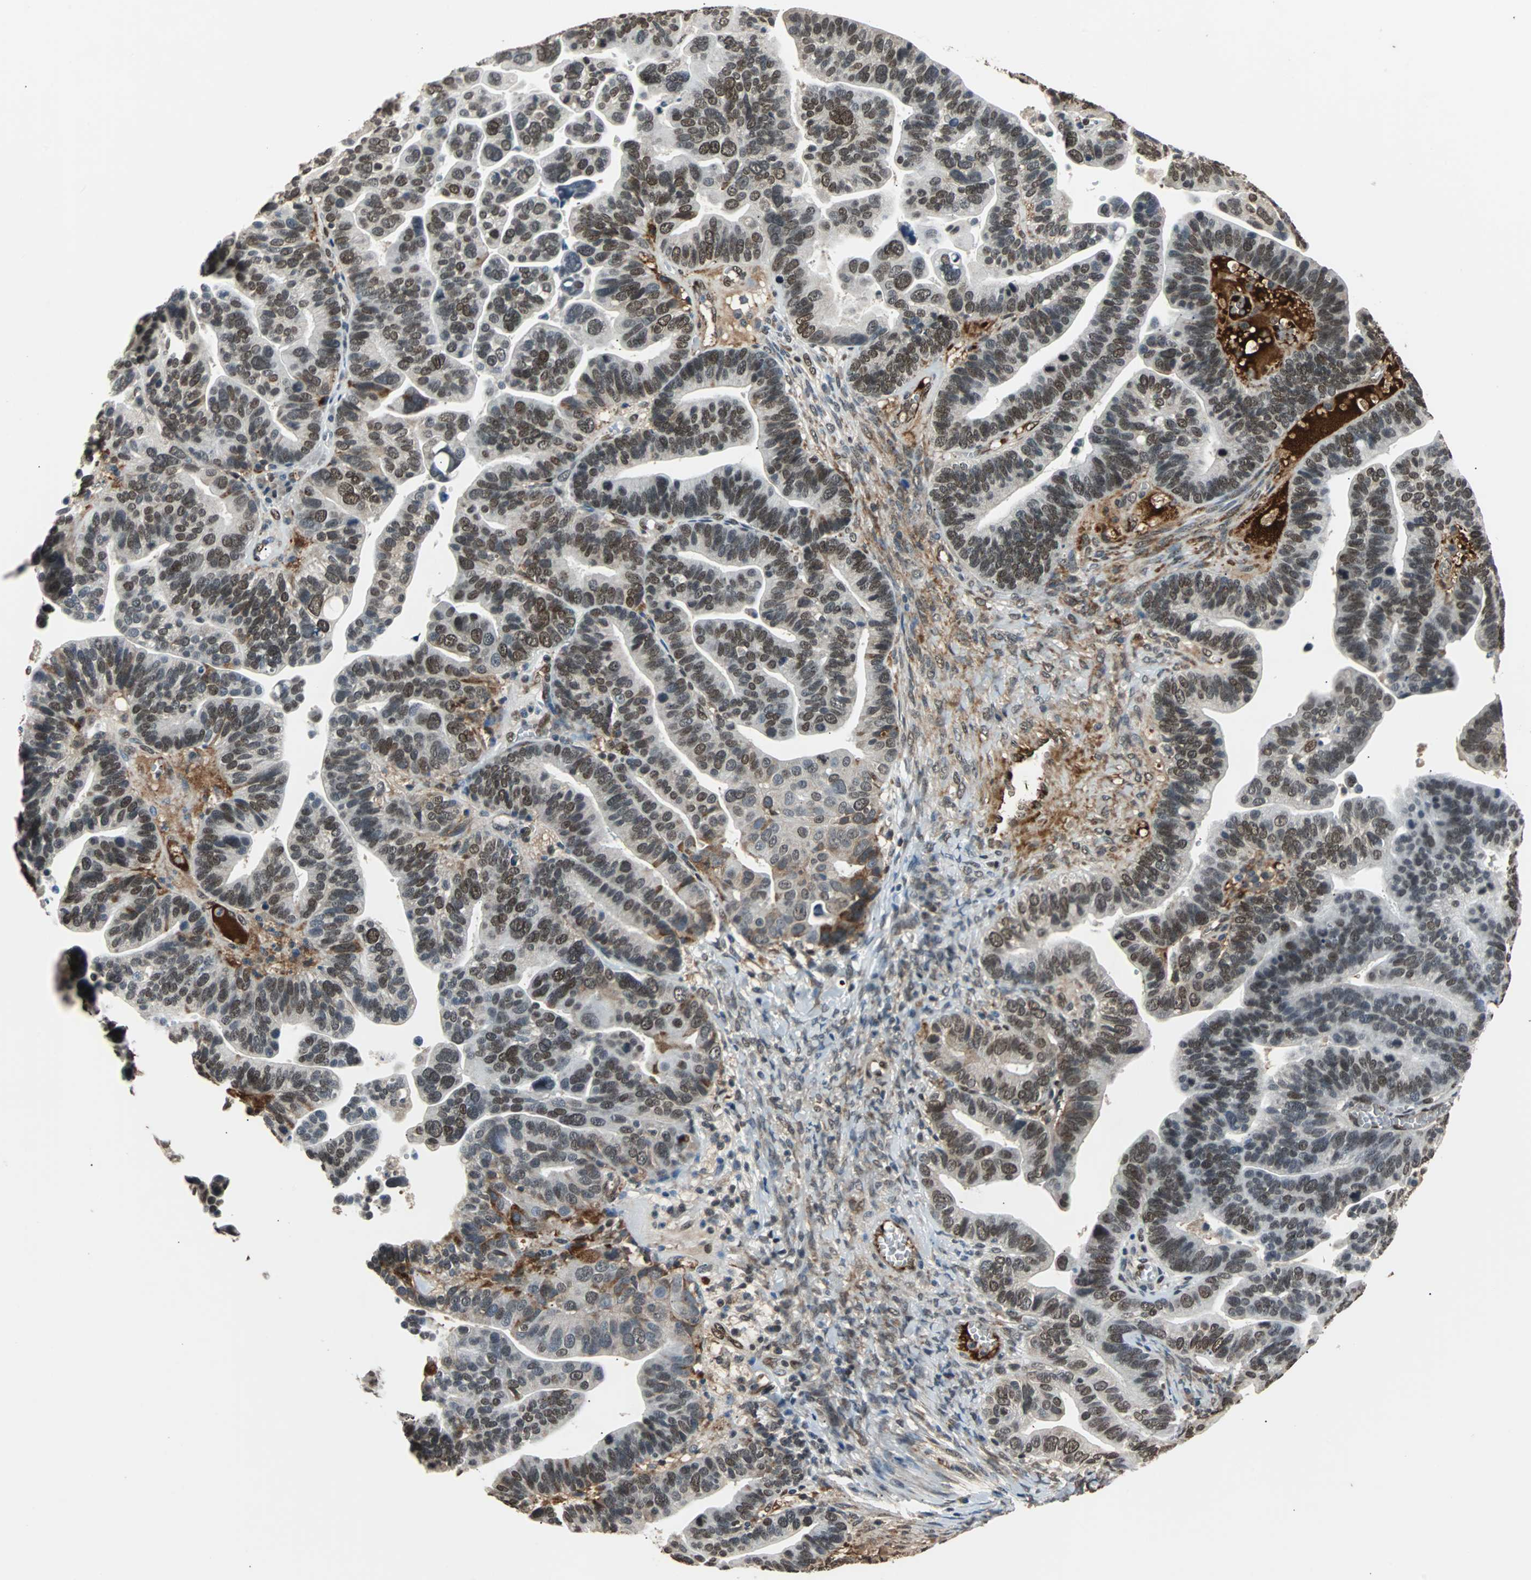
{"staining": {"intensity": "weak", "quantity": "25%-75%", "location": "nuclear"}, "tissue": "ovarian cancer", "cell_type": "Tumor cells", "image_type": "cancer", "snomed": [{"axis": "morphology", "description": "Cystadenocarcinoma, serous, NOS"}, {"axis": "topography", "description": "Ovary"}], "caption": "About 25%-75% of tumor cells in ovarian cancer (serous cystadenocarcinoma) exhibit weak nuclear protein staining as visualized by brown immunohistochemical staining.", "gene": "PHC1", "patient": {"sex": "female", "age": 56}}